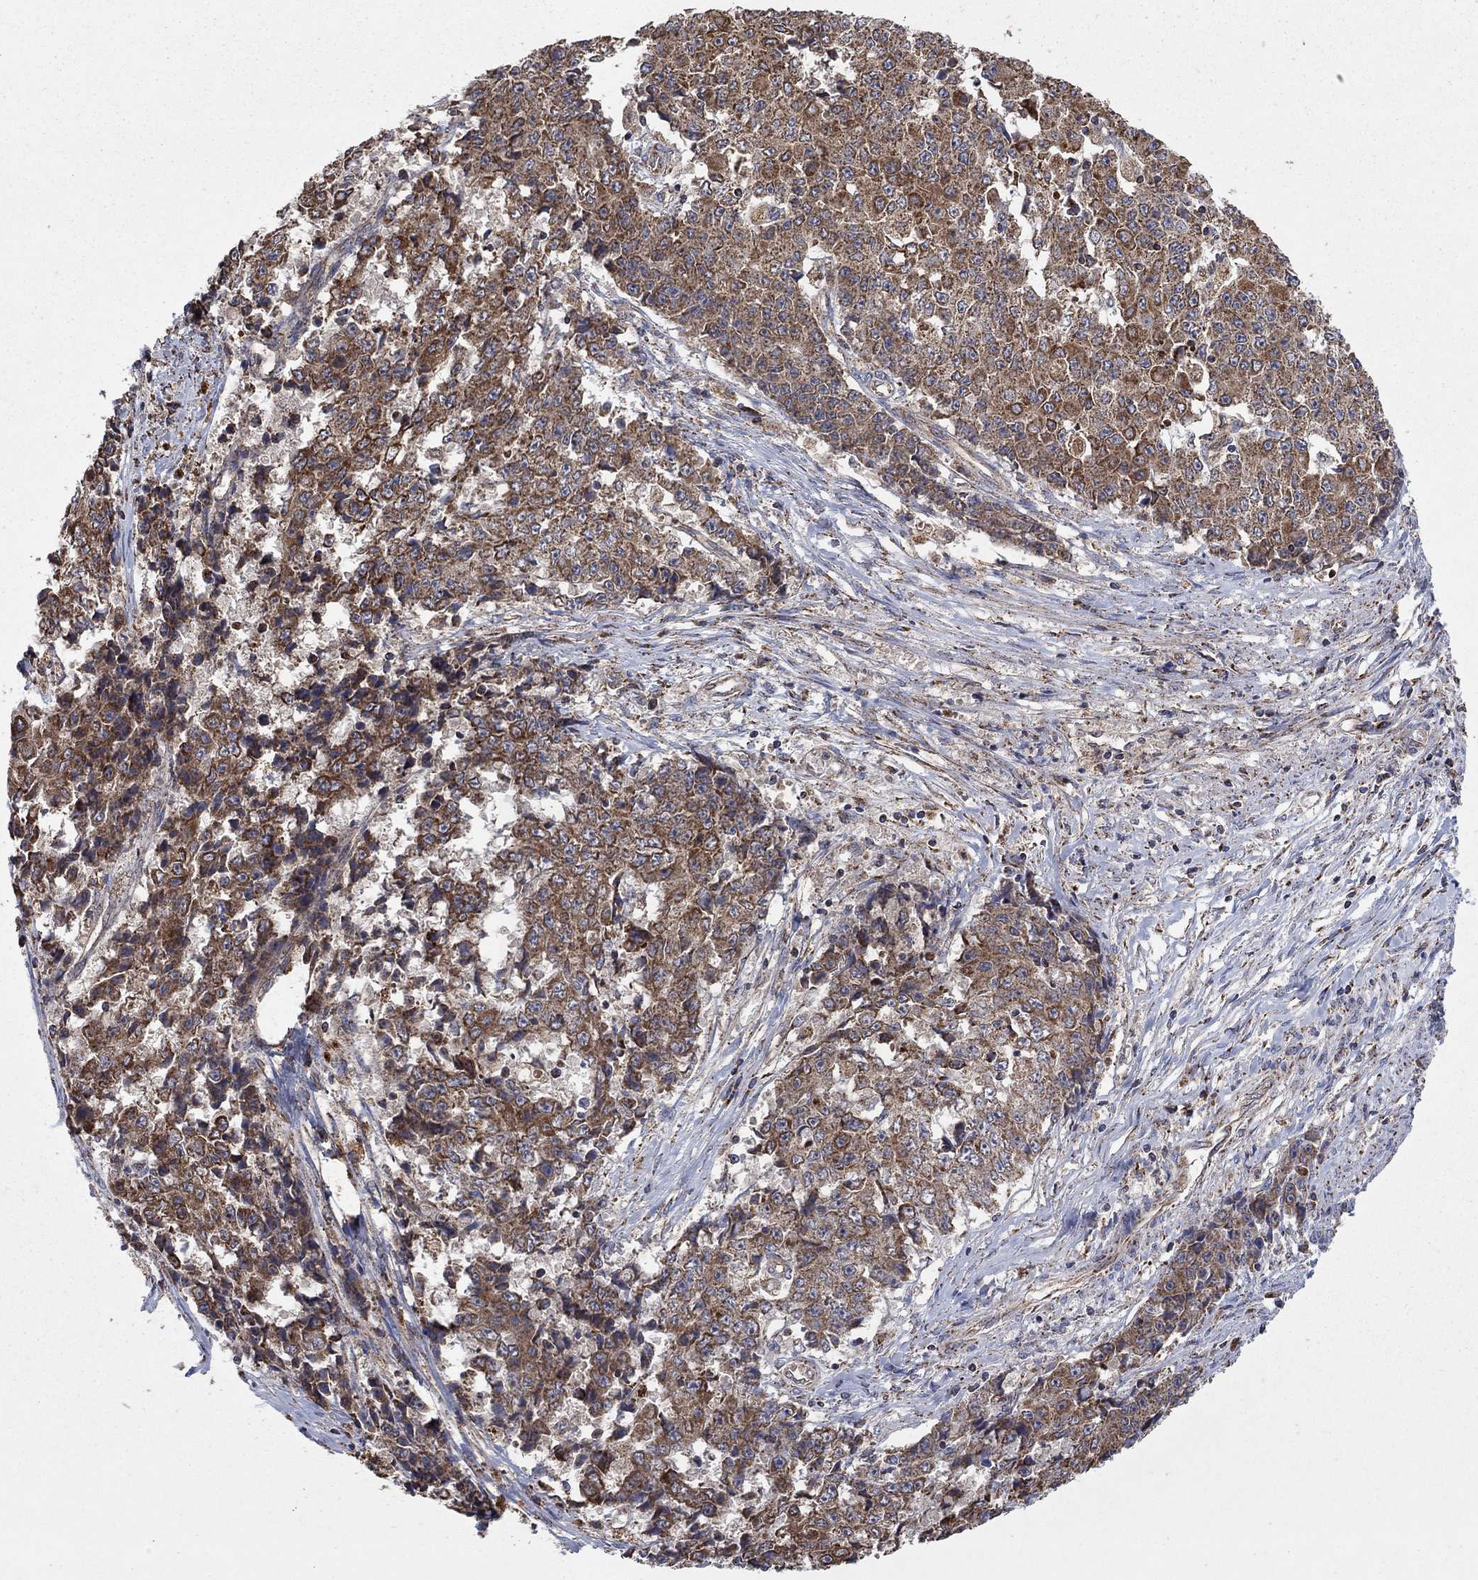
{"staining": {"intensity": "moderate", "quantity": ">75%", "location": "cytoplasmic/membranous"}, "tissue": "ovarian cancer", "cell_type": "Tumor cells", "image_type": "cancer", "snomed": [{"axis": "morphology", "description": "Carcinoma, endometroid"}, {"axis": "topography", "description": "Ovary"}], "caption": "This is an image of immunohistochemistry staining of ovarian cancer, which shows moderate positivity in the cytoplasmic/membranous of tumor cells.", "gene": "DPH1", "patient": {"sex": "female", "age": 42}}